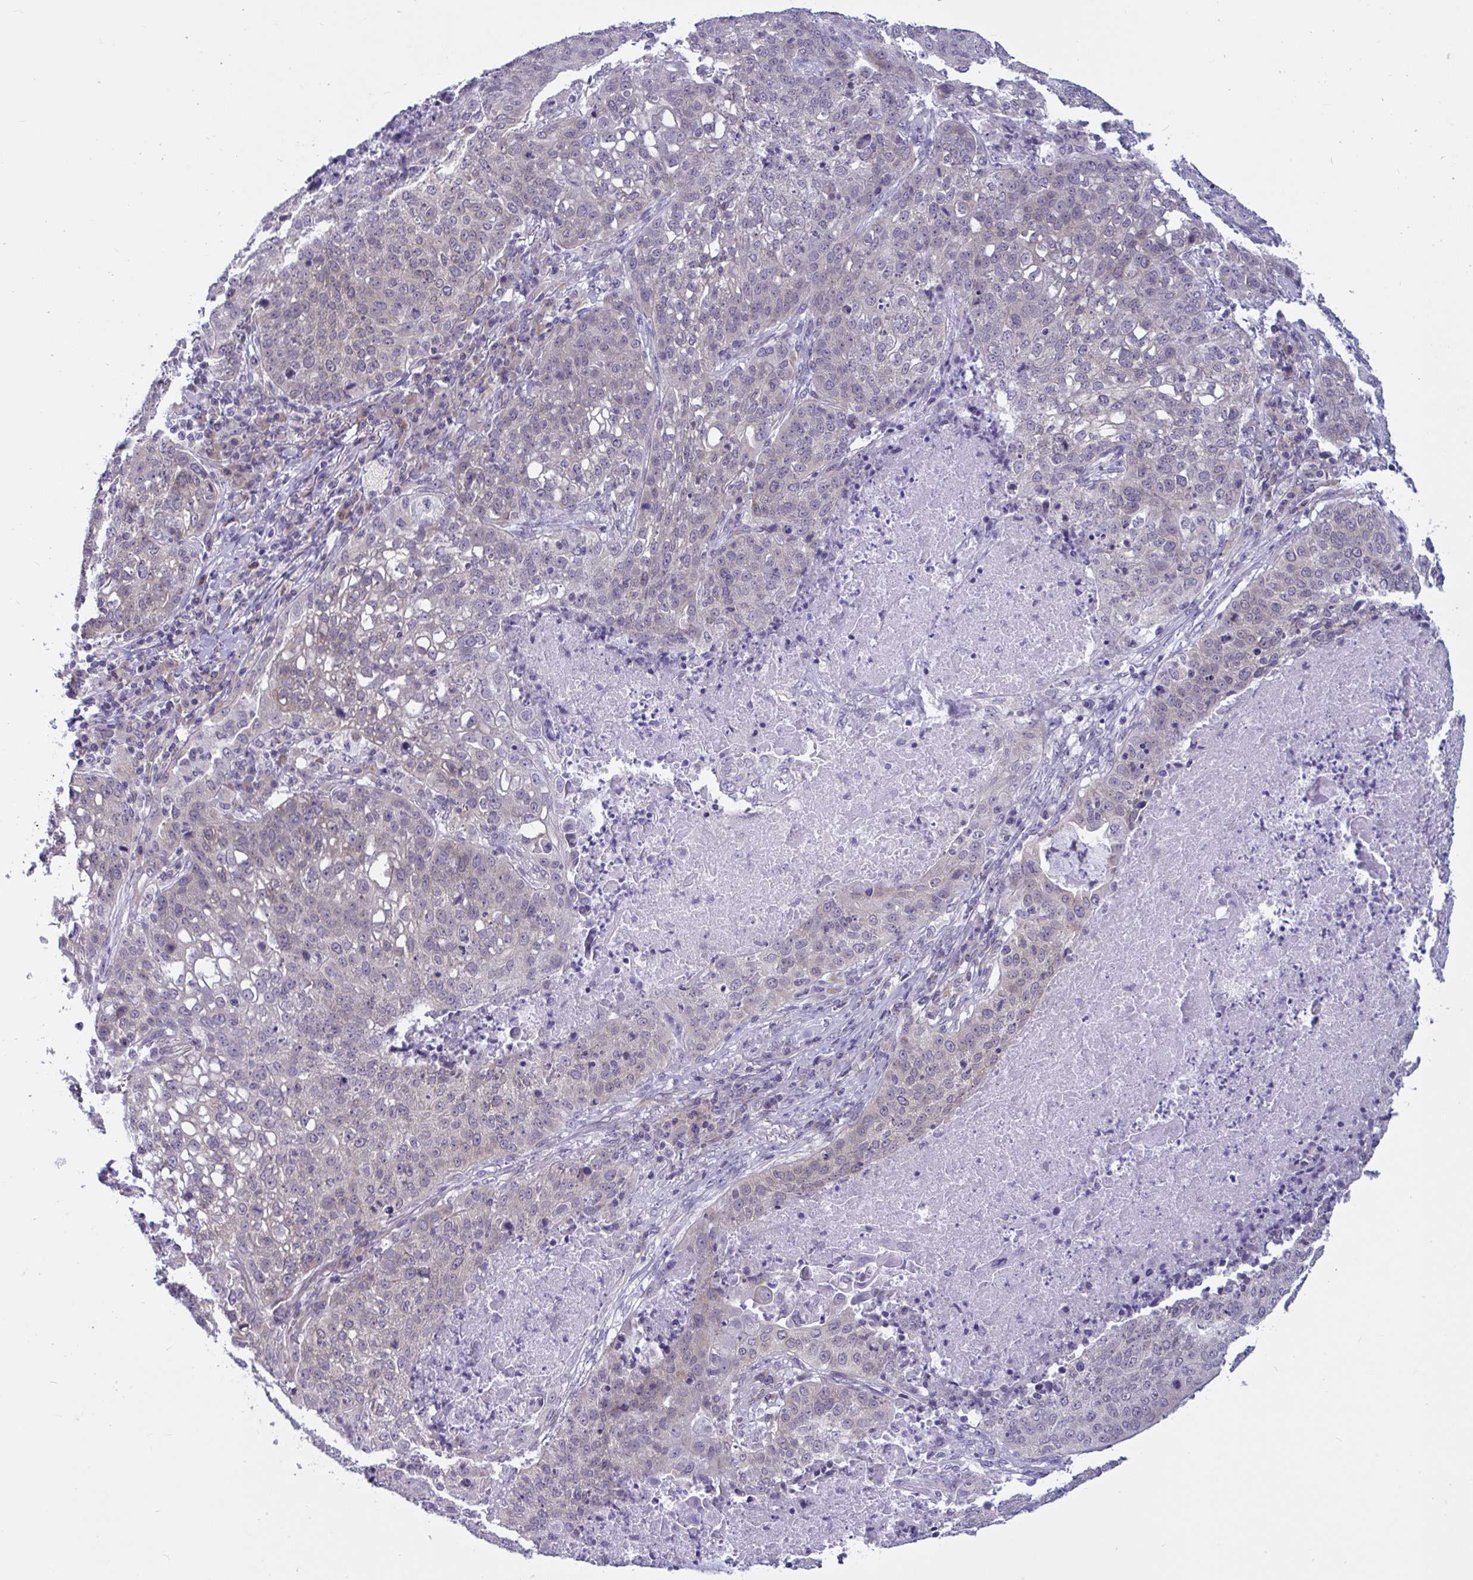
{"staining": {"intensity": "negative", "quantity": "none", "location": "none"}, "tissue": "lung cancer", "cell_type": "Tumor cells", "image_type": "cancer", "snomed": [{"axis": "morphology", "description": "Squamous cell carcinoma, NOS"}, {"axis": "topography", "description": "Lung"}], "caption": "Immunohistochemical staining of lung squamous cell carcinoma reveals no significant positivity in tumor cells. Nuclei are stained in blue.", "gene": "CAMLG", "patient": {"sex": "male", "age": 63}}